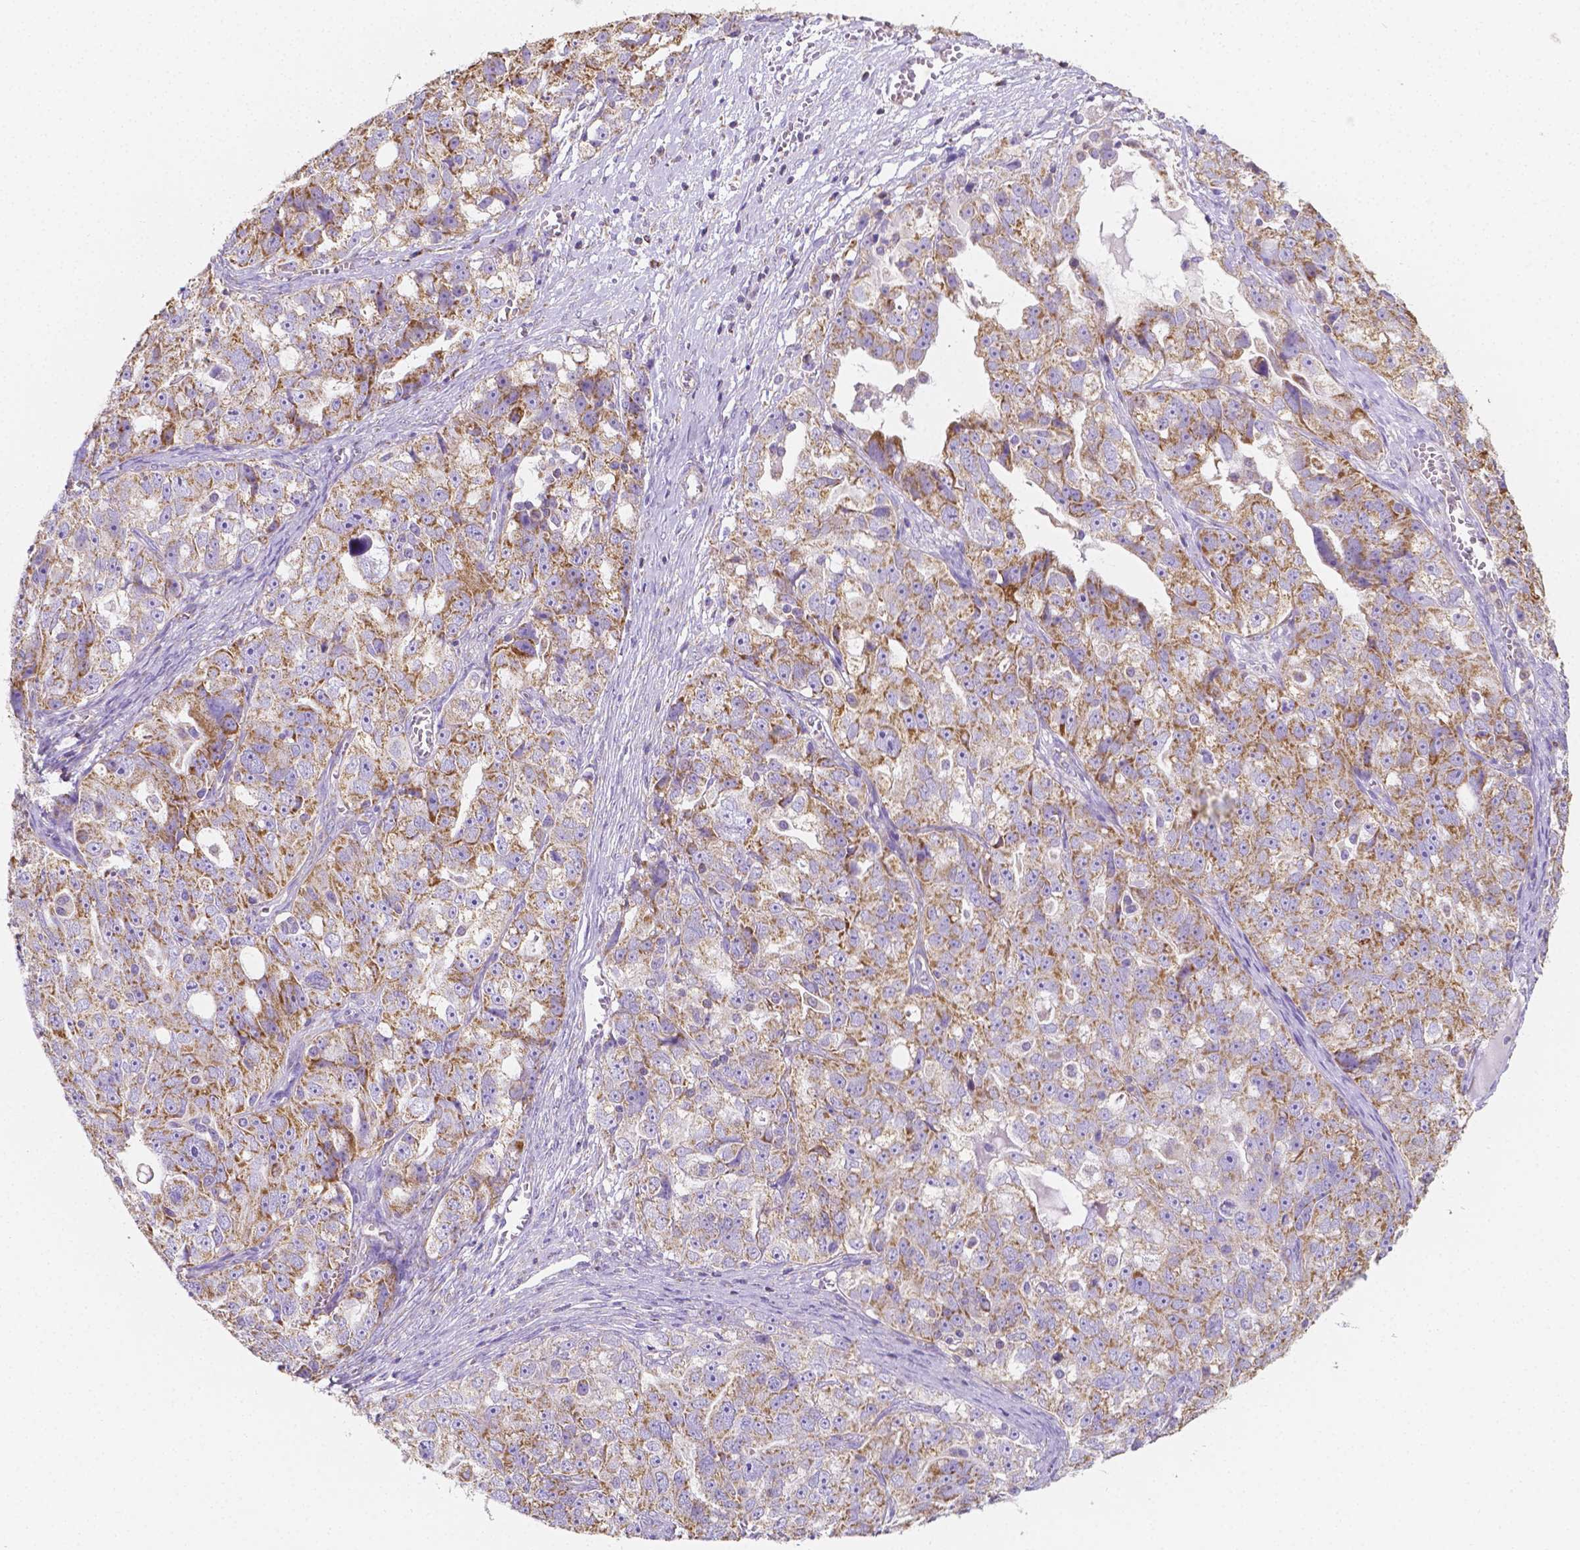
{"staining": {"intensity": "moderate", "quantity": ">75%", "location": "cytoplasmic/membranous"}, "tissue": "ovarian cancer", "cell_type": "Tumor cells", "image_type": "cancer", "snomed": [{"axis": "morphology", "description": "Cystadenocarcinoma, serous, NOS"}, {"axis": "topography", "description": "Ovary"}], "caption": "Protein expression analysis of serous cystadenocarcinoma (ovarian) reveals moderate cytoplasmic/membranous staining in approximately >75% of tumor cells.", "gene": "SGTB", "patient": {"sex": "female", "age": 51}}